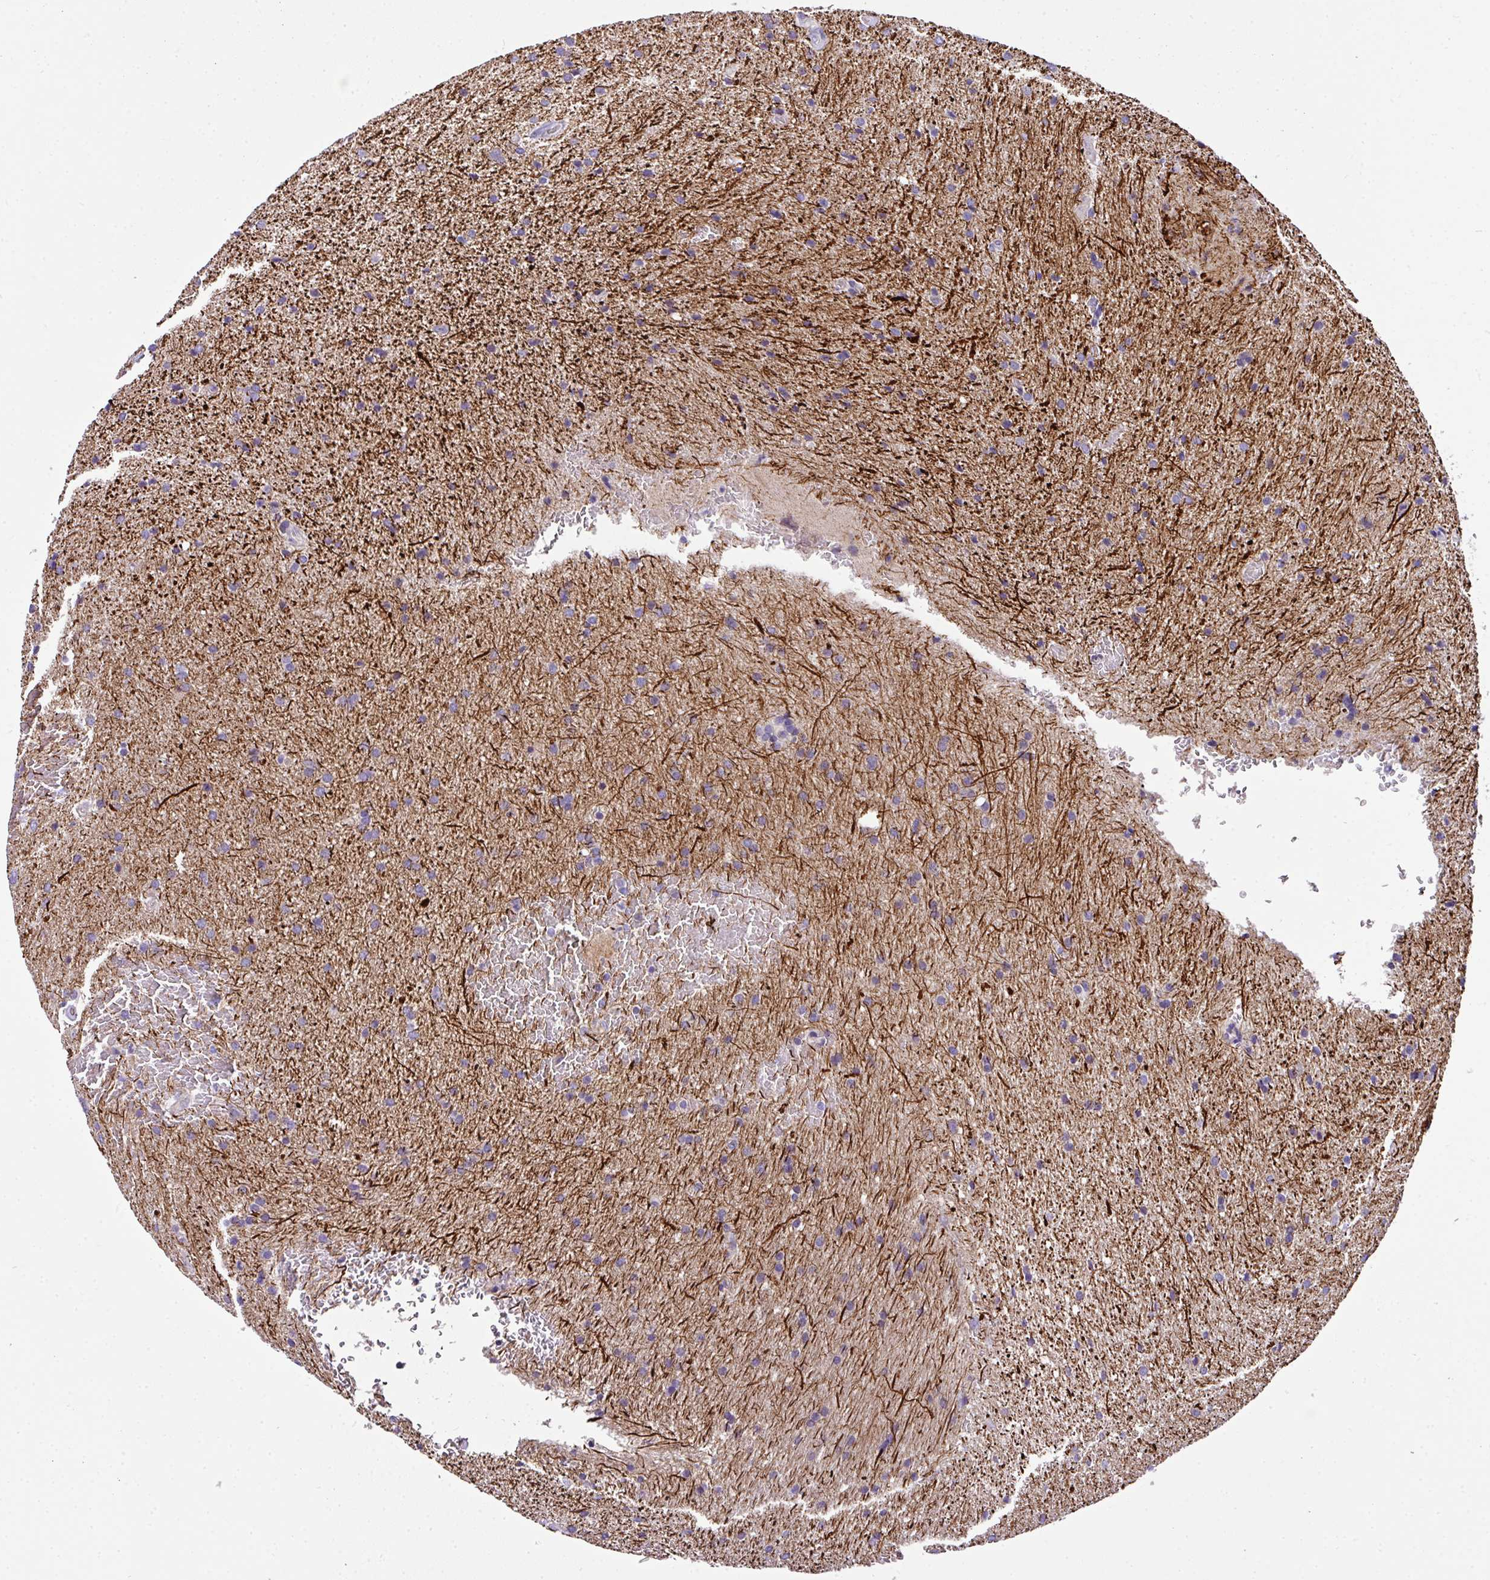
{"staining": {"intensity": "weak", "quantity": "25%-75%", "location": "cytoplasmic/membranous"}, "tissue": "glioma", "cell_type": "Tumor cells", "image_type": "cancer", "snomed": [{"axis": "morphology", "description": "Glioma, malignant, Low grade"}, {"axis": "topography", "description": "Brain"}], "caption": "Brown immunohistochemical staining in human glioma displays weak cytoplasmic/membranous positivity in approximately 25%-75% of tumor cells.", "gene": "ANXA2R", "patient": {"sex": "female", "age": 32}}